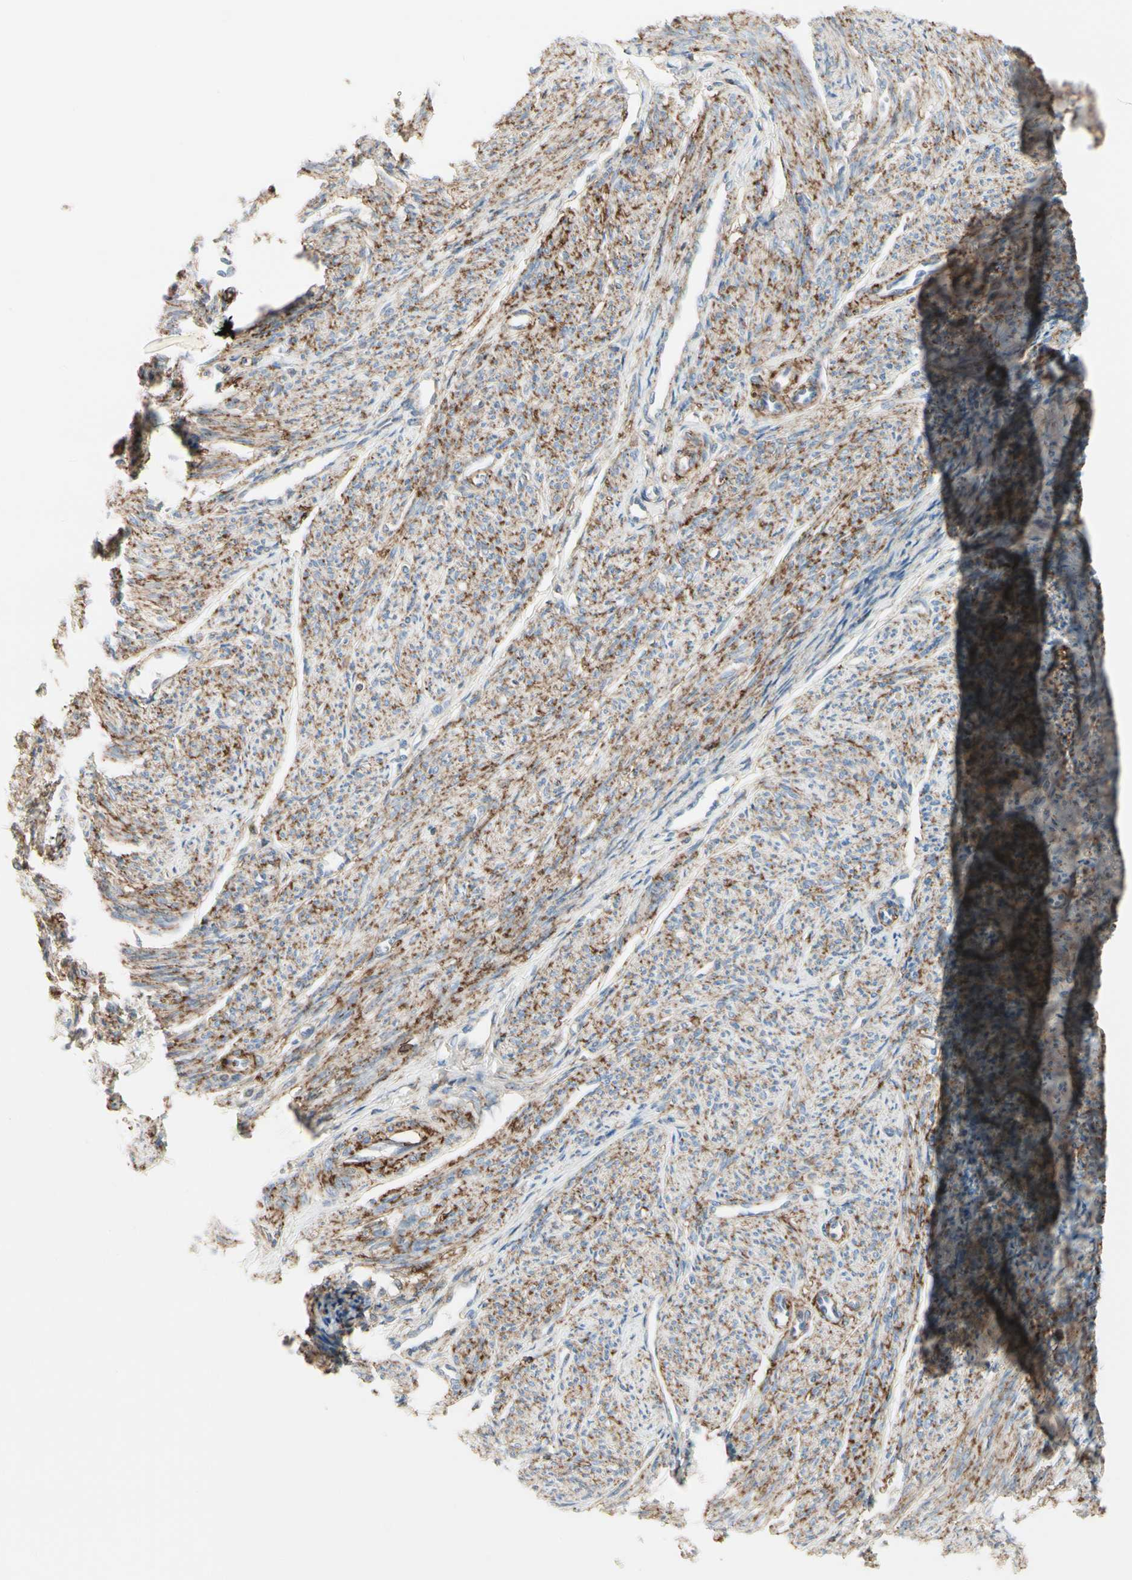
{"staining": {"intensity": "moderate", "quantity": ">75%", "location": "cytoplasmic/membranous"}, "tissue": "smooth muscle", "cell_type": "Smooth muscle cells", "image_type": "normal", "snomed": [{"axis": "morphology", "description": "Normal tissue, NOS"}, {"axis": "topography", "description": "Smooth muscle"}], "caption": "DAB immunohistochemical staining of unremarkable human smooth muscle reveals moderate cytoplasmic/membranous protein staining in approximately >75% of smooth muscle cells. (DAB = brown stain, brightfield microscopy at high magnification).", "gene": "CLEC2B", "patient": {"sex": "female", "age": 65}}